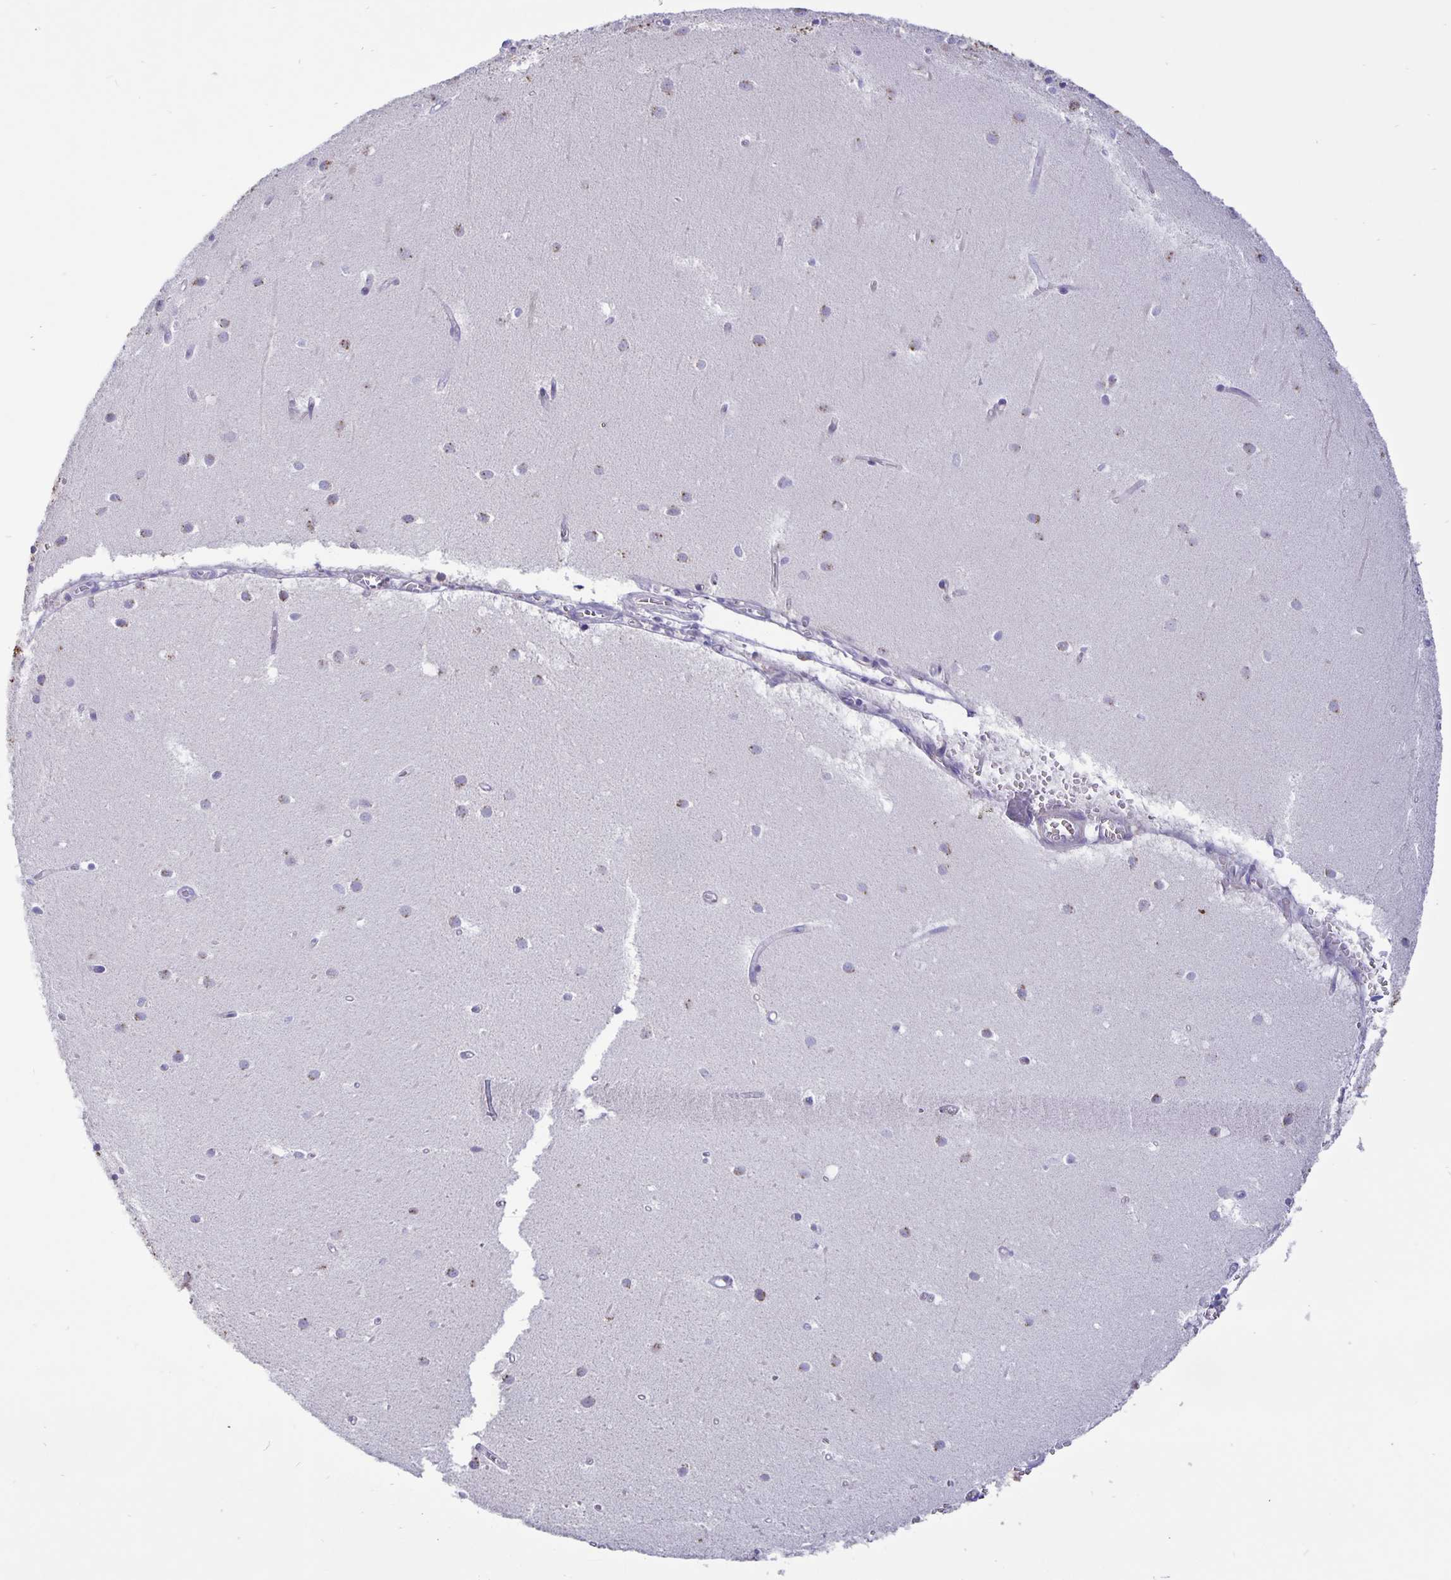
{"staining": {"intensity": "strong", "quantity": "<25%", "location": "cytoplasmic/membranous,nuclear"}, "tissue": "cerebellum", "cell_type": "Cells in granular layer", "image_type": "normal", "snomed": [{"axis": "morphology", "description": "Normal tissue, NOS"}, {"axis": "topography", "description": "Cerebellum"}], "caption": "This photomicrograph shows immunohistochemistry staining of benign cerebellum, with medium strong cytoplasmic/membranous,nuclear positivity in approximately <25% of cells in granular layer.", "gene": "ERMN", "patient": {"sex": "male", "age": 54}}